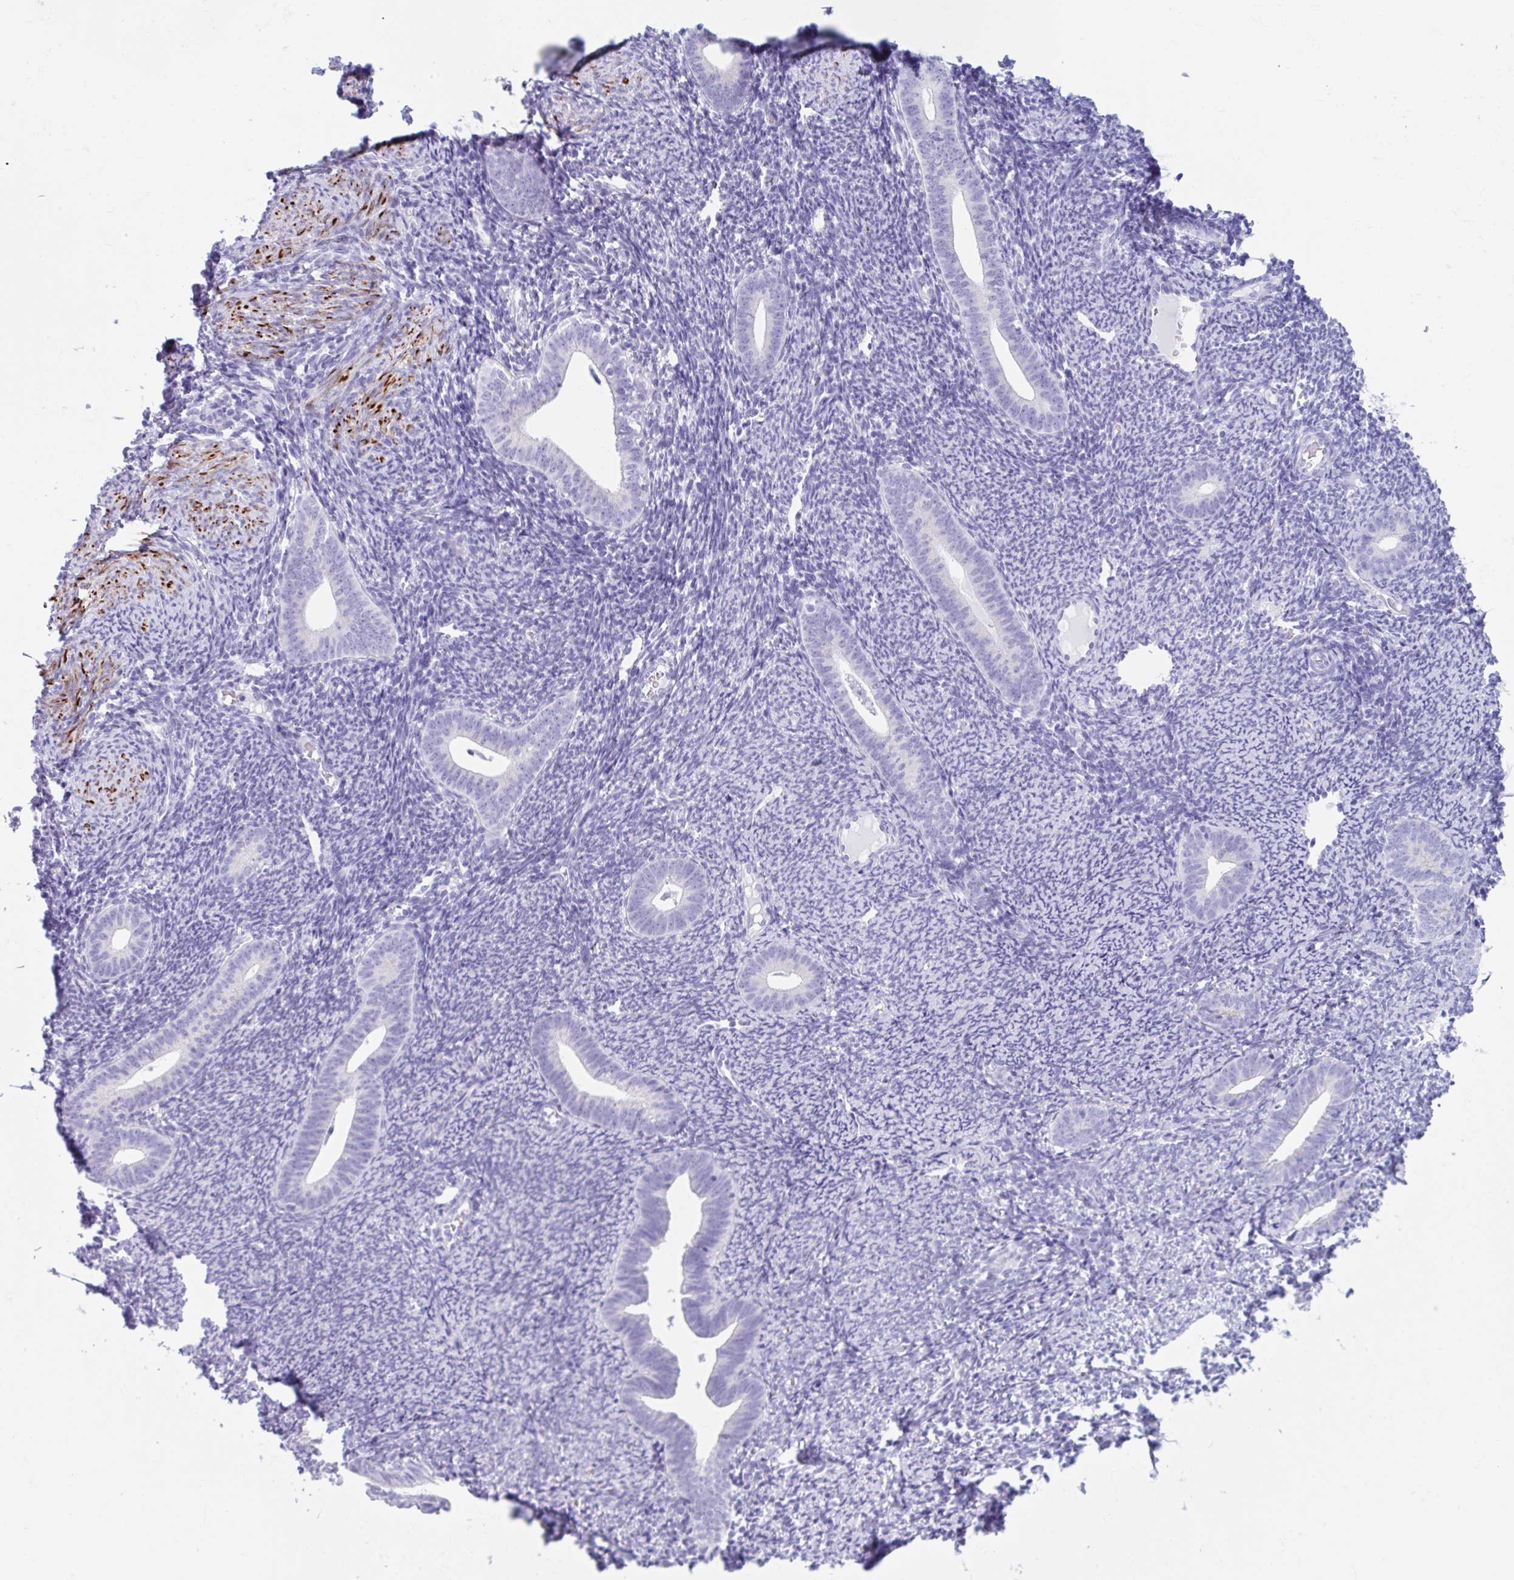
{"staining": {"intensity": "negative", "quantity": "none", "location": "none"}, "tissue": "endometrium", "cell_type": "Cells in endometrial stroma", "image_type": "normal", "snomed": [{"axis": "morphology", "description": "Normal tissue, NOS"}, {"axis": "topography", "description": "Endometrium"}], "caption": "IHC histopathology image of normal endometrium: endometrium stained with DAB (3,3'-diaminobenzidine) demonstrates no significant protein expression in cells in endometrial stroma. The staining was performed using DAB to visualize the protein expression in brown, while the nuclei were stained in blue with hematoxylin (Magnification: 20x).", "gene": "CPTP", "patient": {"sex": "female", "age": 39}}